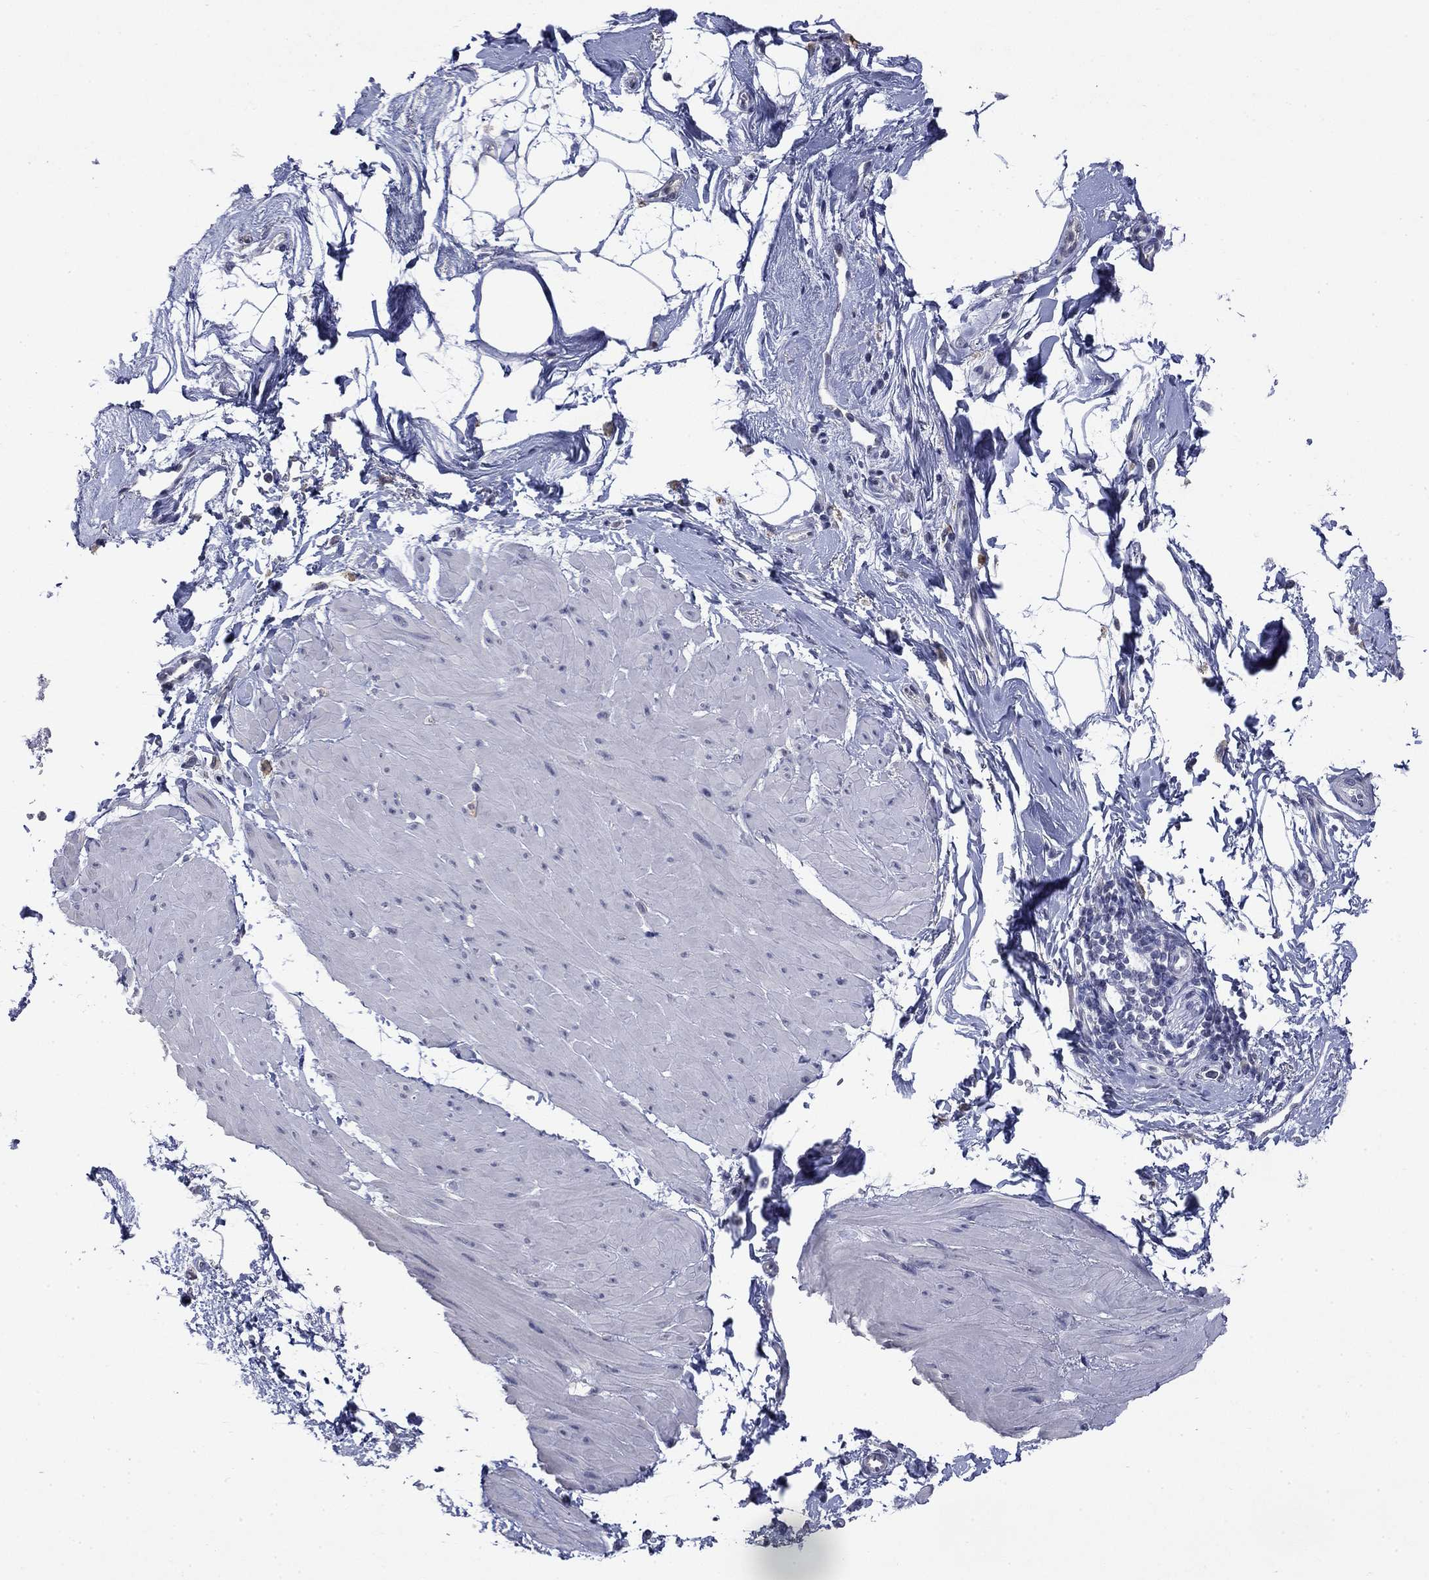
{"staining": {"intensity": "negative", "quantity": "none", "location": "none"}, "tissue": "smooth muscle", "cell_type": "Smooth muscle cells", "image_type": "normal", "snomed": [{"axis": "morphology", "description": "Normal tissue, NOS"}, {"axis": "topography", "description": "Adipose tissue"}, {"axis": "topography", "description": "Smooth muscle"}, {"axis": "topography", "description": "Peripheral nerve tissue"}], "caption": "Photomicrograph shows no protein positivity in smooth muscle cells of unremarkable smooth muscle.", "gene": "SLC51A", "patient": {"sex": "male", "age": 83}}